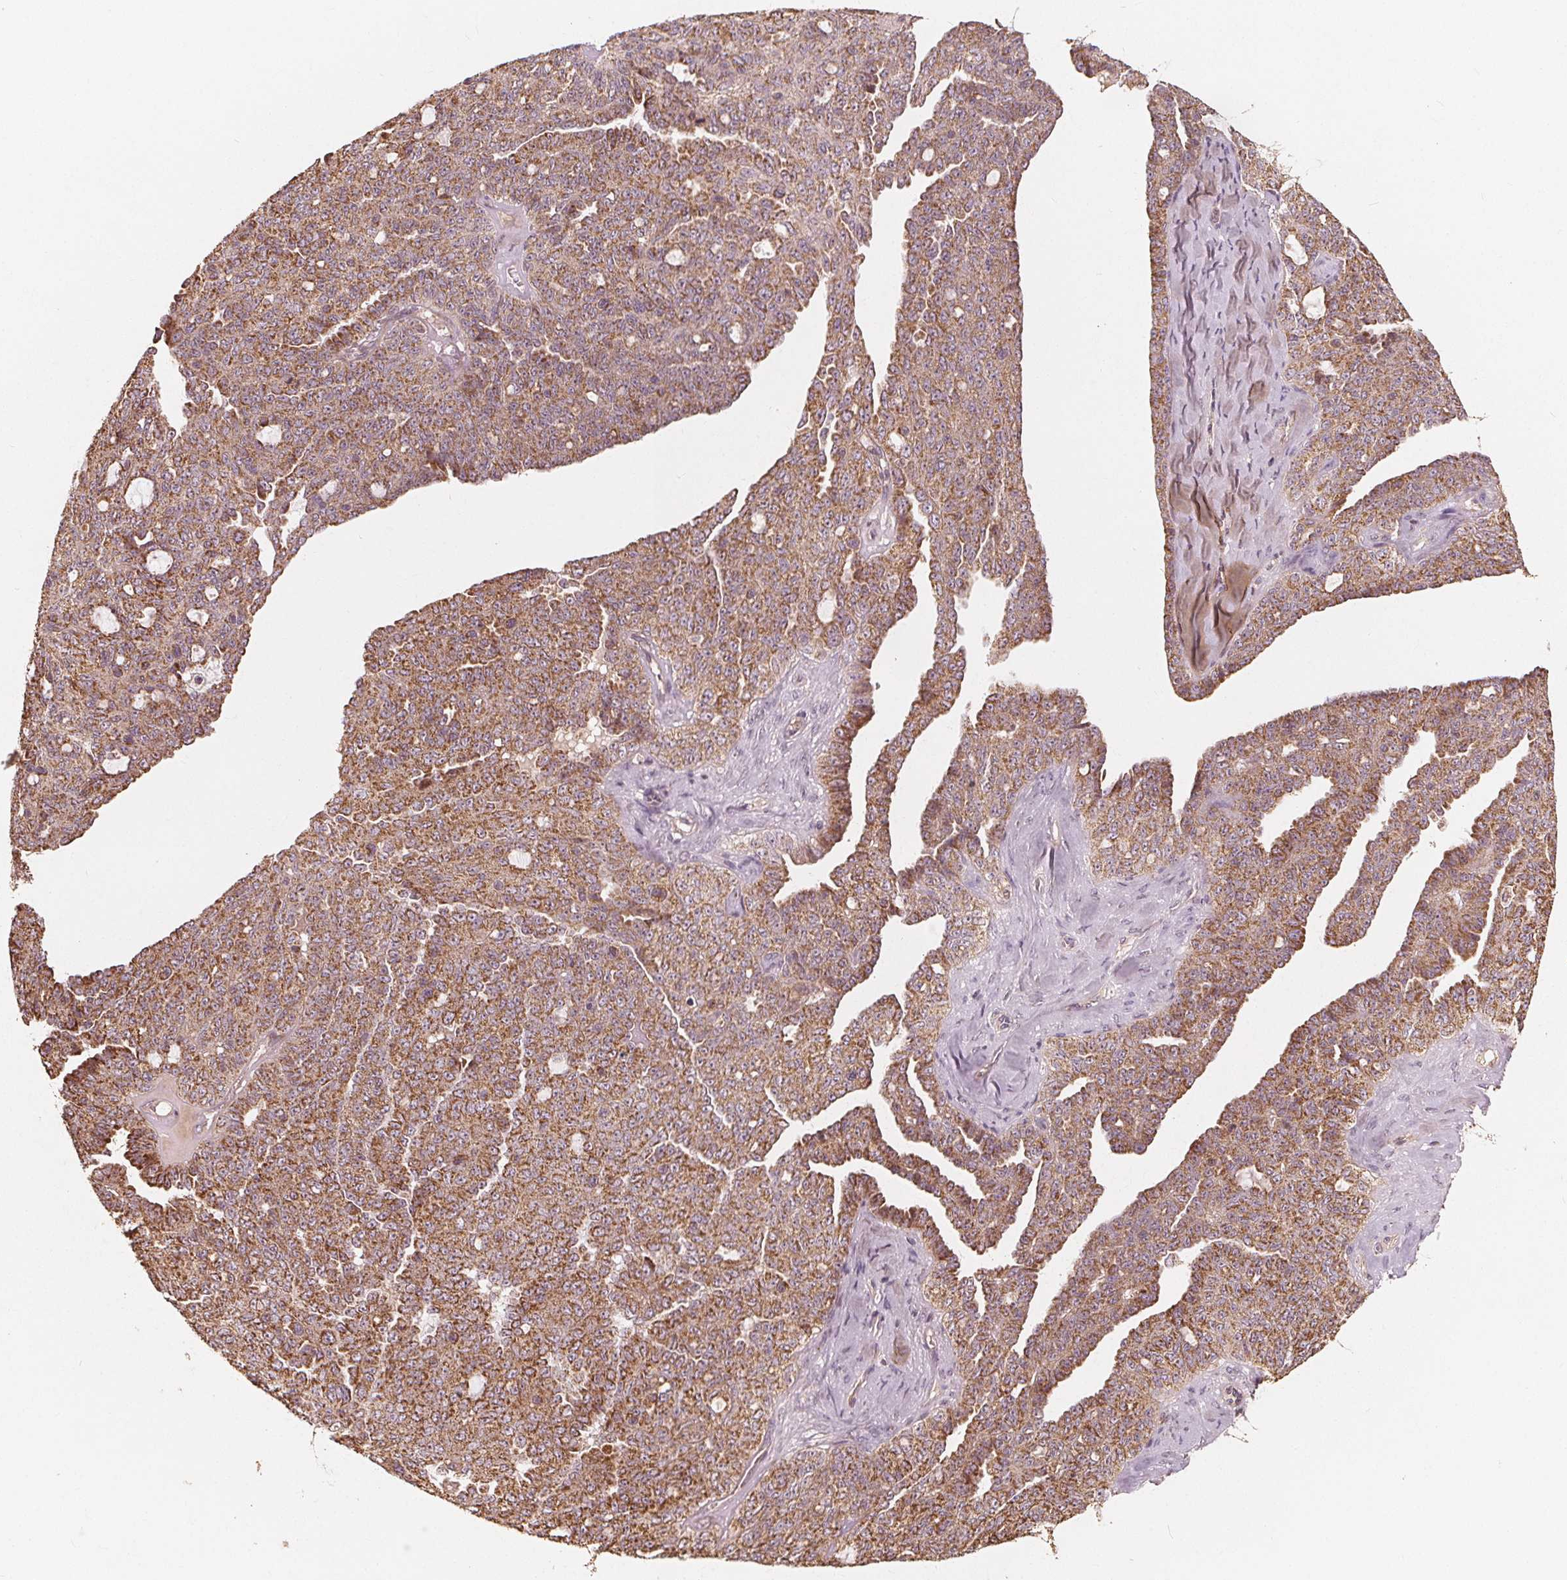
{"staining": {"intensity": "moderate", "quantity": ">75%", "location": "cytoplasmic/membranous"}, "tissue": "ovarian cancer", "cell_type": "Tumor cells", "image_type": "cancer", "snomed": [{"axis": "morphology", "description": "Cystadenocarcinoma, serous, NOS"}, {"axis": "topography", "description": "Ovary"}], "caption": "This micrograph demonstrates immunohistochemistry staining of human serous cystadenocarcinoma (ovarian), with medium moderate cytoplasmic/membranous staining in about >75% of tumor cells.", "gene": "PEX26", "patient": {"sex": "female", "age": 71}}